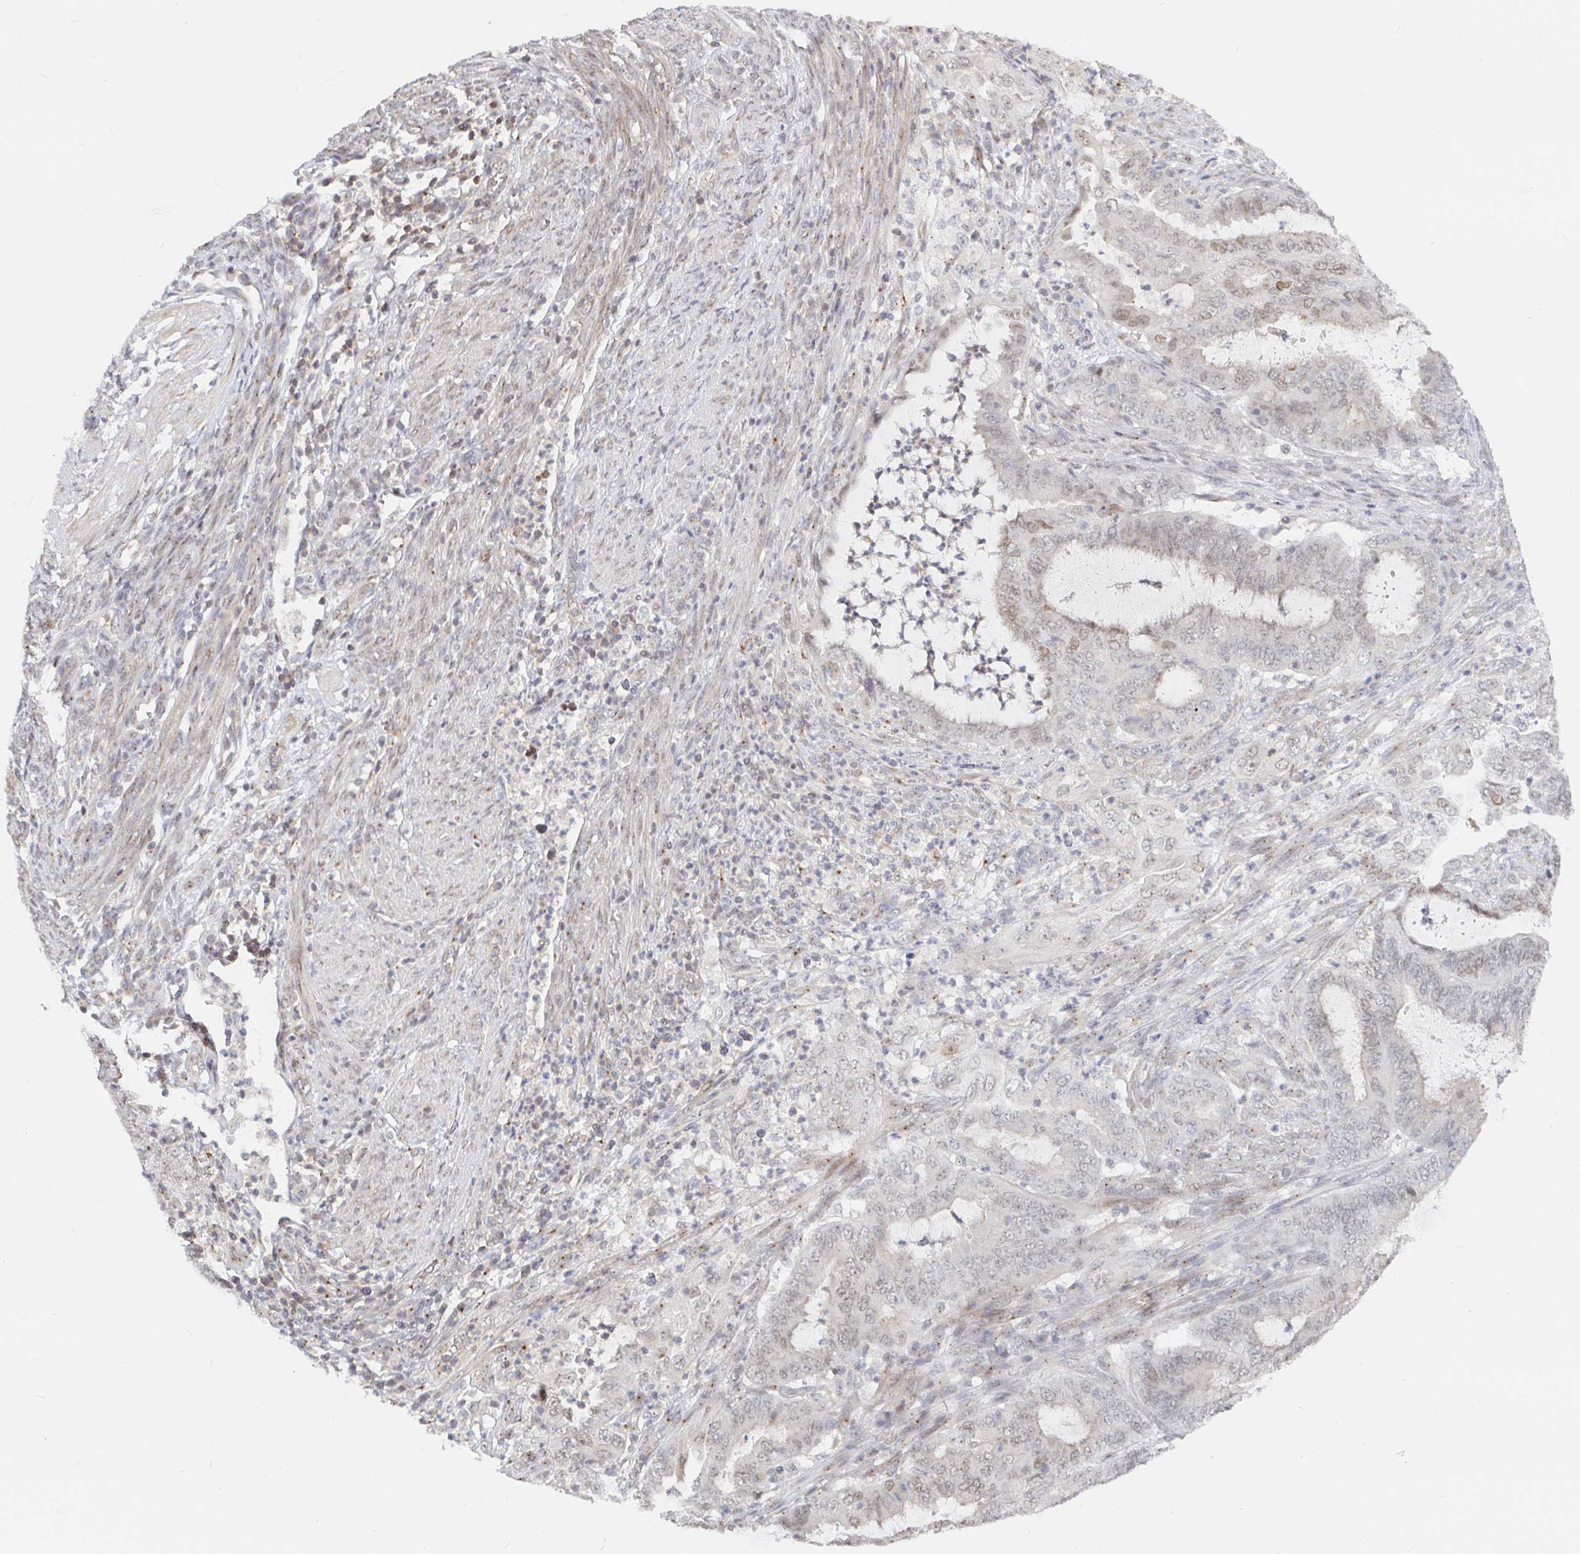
{"staining": {"intensity": "weak", "quantity": "25%-75%", "location": "nuclear"}, "tissue": "endometrial cancer", "cell_type": "Tumor cells", "image_type": "cancer", "snomed": [{"axis": "morphology", "description": "Adenocarcinoma, NOS"}, {"axis": "topography", "description": "Endometrium"}], "caption": "The micrograph reveals staining of endometrial cancer, revealing weak nuclear protein staining (brown color) within tumor cells. The staining is performed using DAB brown chromogen to label protein expression. The nuclei are counter-stained blue using hematoxylin.", "gene": "CHD2", "patient": {"sex": "female", "age": 51}}